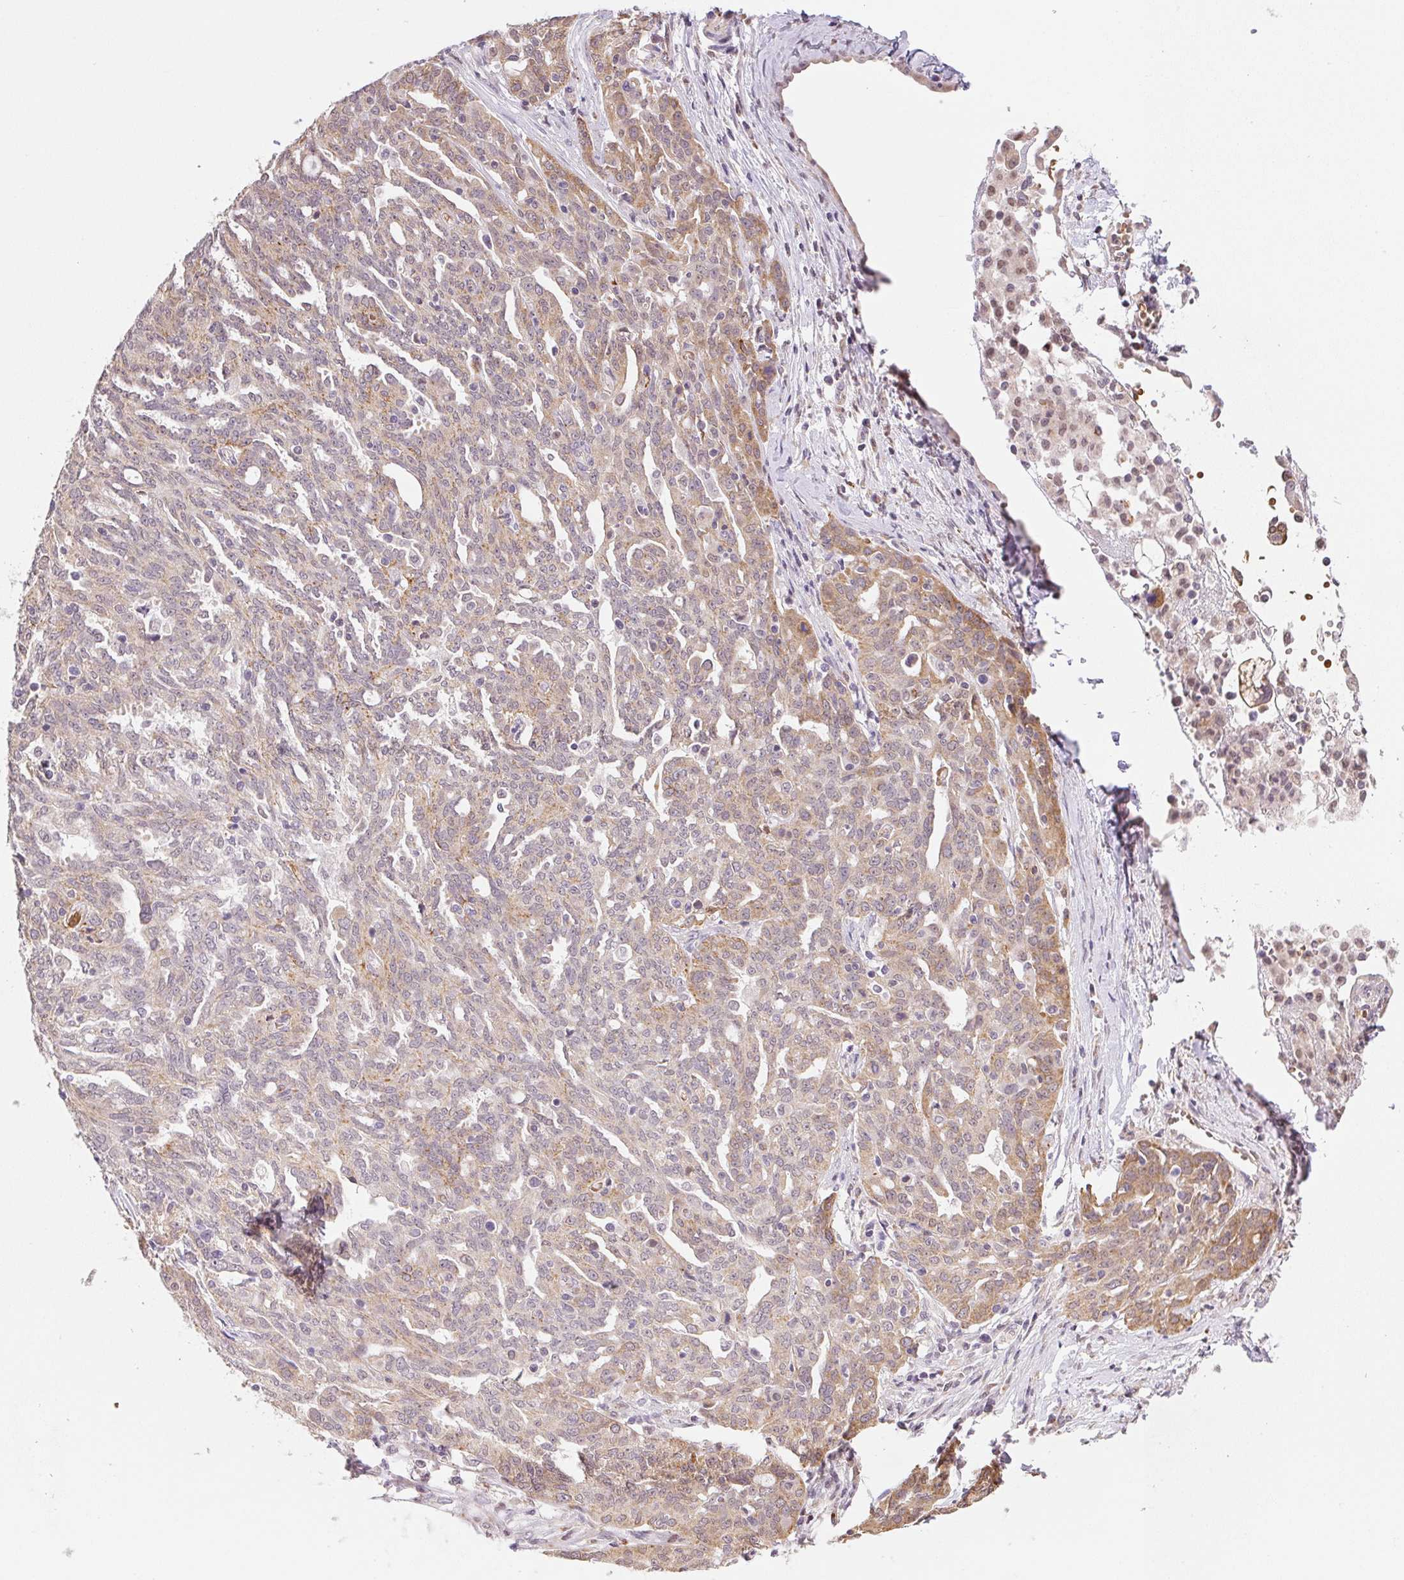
{"staining": {"intensity": "weak", "quantity": "25%-75%", "location": "cytoplasmic/membranous"}, "tissue": "ovarian cancer", "cell_type": "Tumor cells", "image_type": "cancer", "snomed": [{"axis": "morphology", "description": "Cystadenocarcinoma, serous, NOS"}, {"axis": "topography", "description": "Ovary"}], "caption": "Ovarian cancer stained with IHC reveals weak cytoplasmic/membranous expression in approximately 25%-75% of tumor cells.", "gene": "METTL13", "patient": {"sex": "female", "age": 67}}